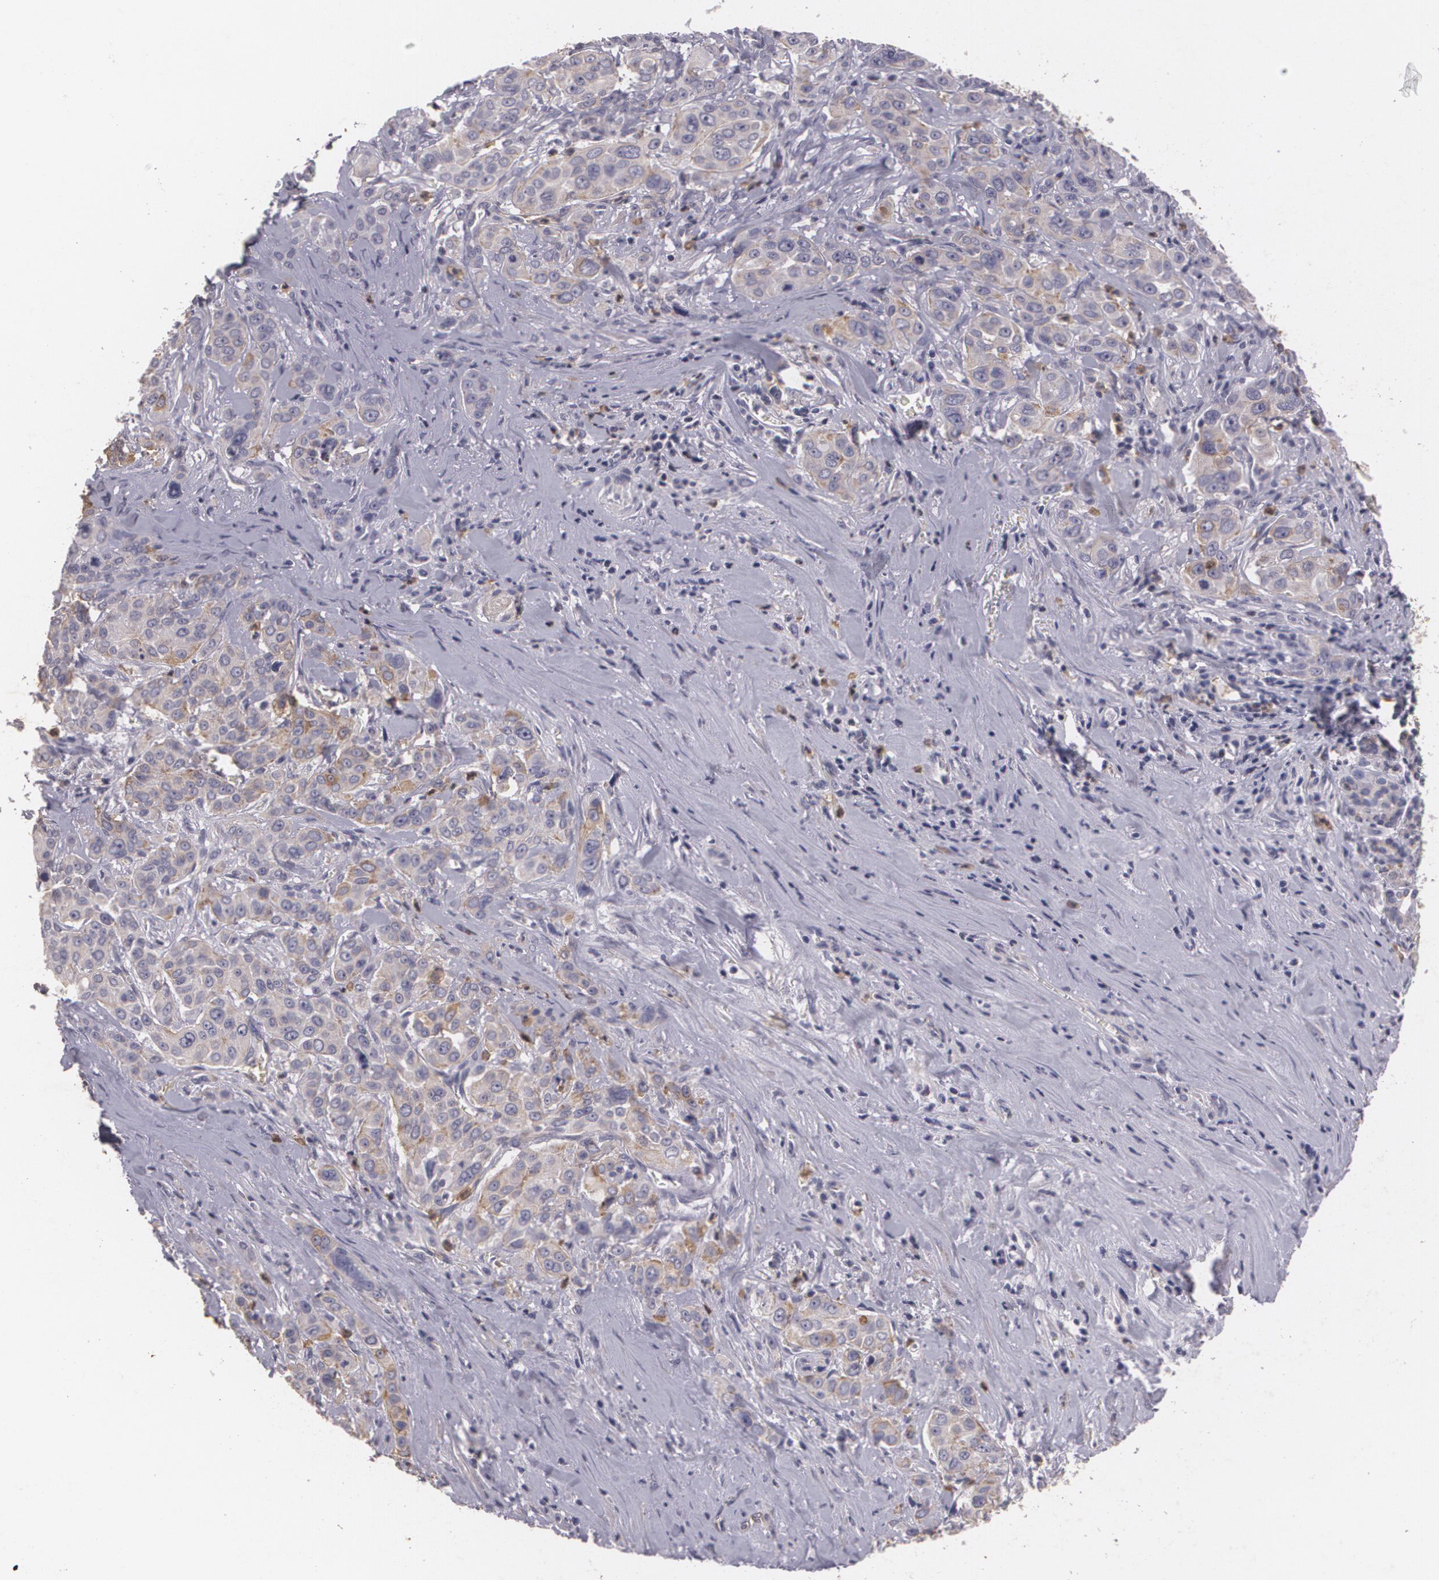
{"staining": {"intensity": "weak", "quantity": ">75%", "location": "cytoplasmic/membranous"}, "tissue": "pancreatic cancer", "cell_type": "Tumor cells", "image_type": "cancer", "snomed": [{"axis": "morphology", "description": "Adenocarcinoma, NOS"}, {"axis": "topography", "description": "Pancreas"}], "caption": "Tumor cells show low levels of weak cytoplasmic/membranous expression in about >75% of cells in human pancreatic cancer (adenocarcinoma).", "gene": "KCNA4", "patient": {"sex": "female", "age": 52}}